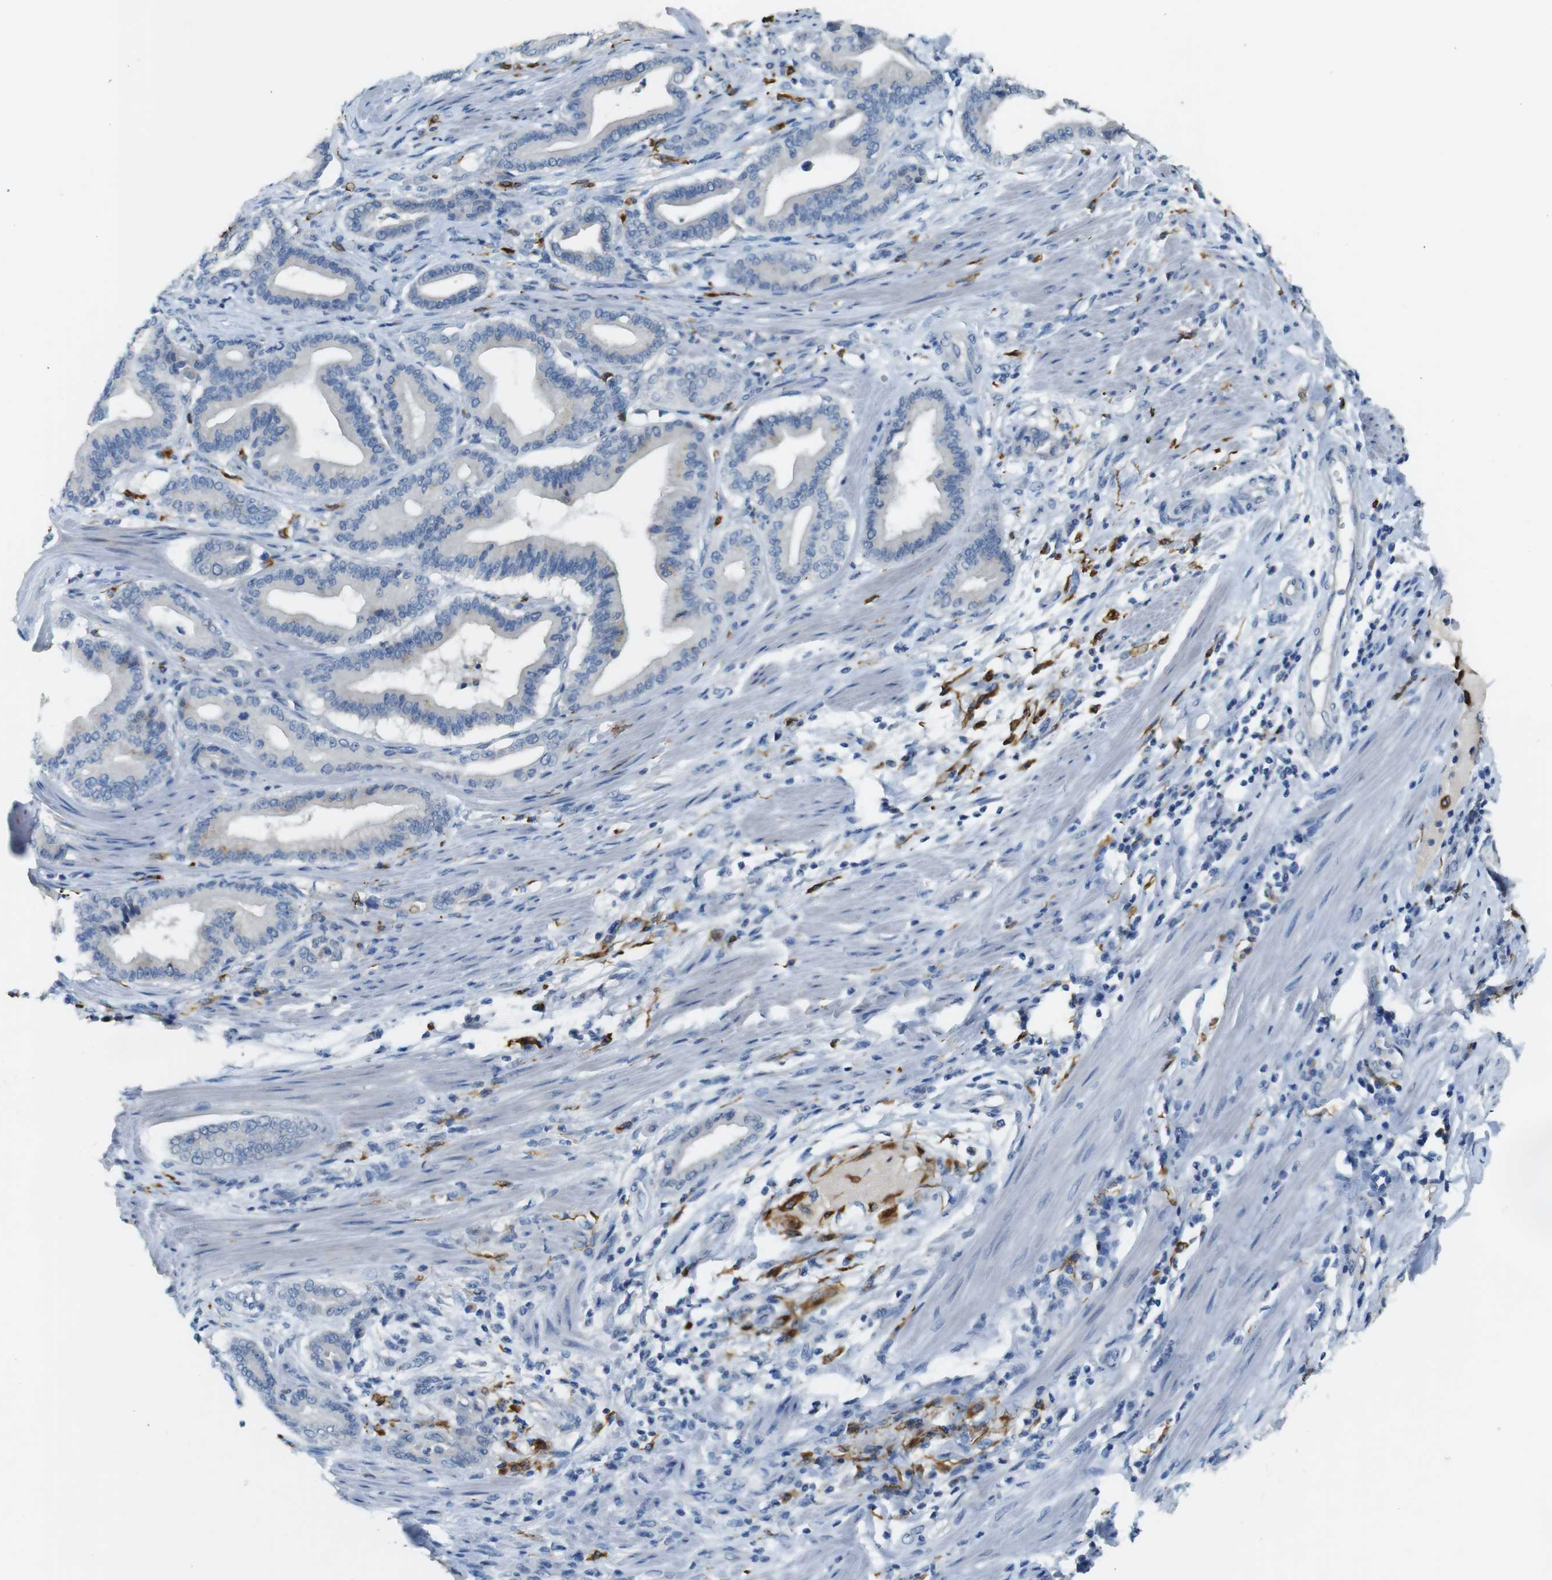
{"staining": {"intensity": "negative", "quantity": "none", "location": "none"}, "tissue": "pancreatic cancer", "cell_type": "Tumor cells", "image_type": "cancer", "snomed": [{"axis": "morphology", "description": "Normal tissue, NOS"}, {"axis": "morphology", "description": "Adenocarcinoma, NOS"}, {"axis": "topography", "description": "Pancreas"}], "caption": "Pancreatic cancer (adenocarcinoma) stained for a protein using immunohistochemistry exhibits no positivity tumor cells.", "gene": "CD320", "patient": {"sex": "male", "age": 63}}